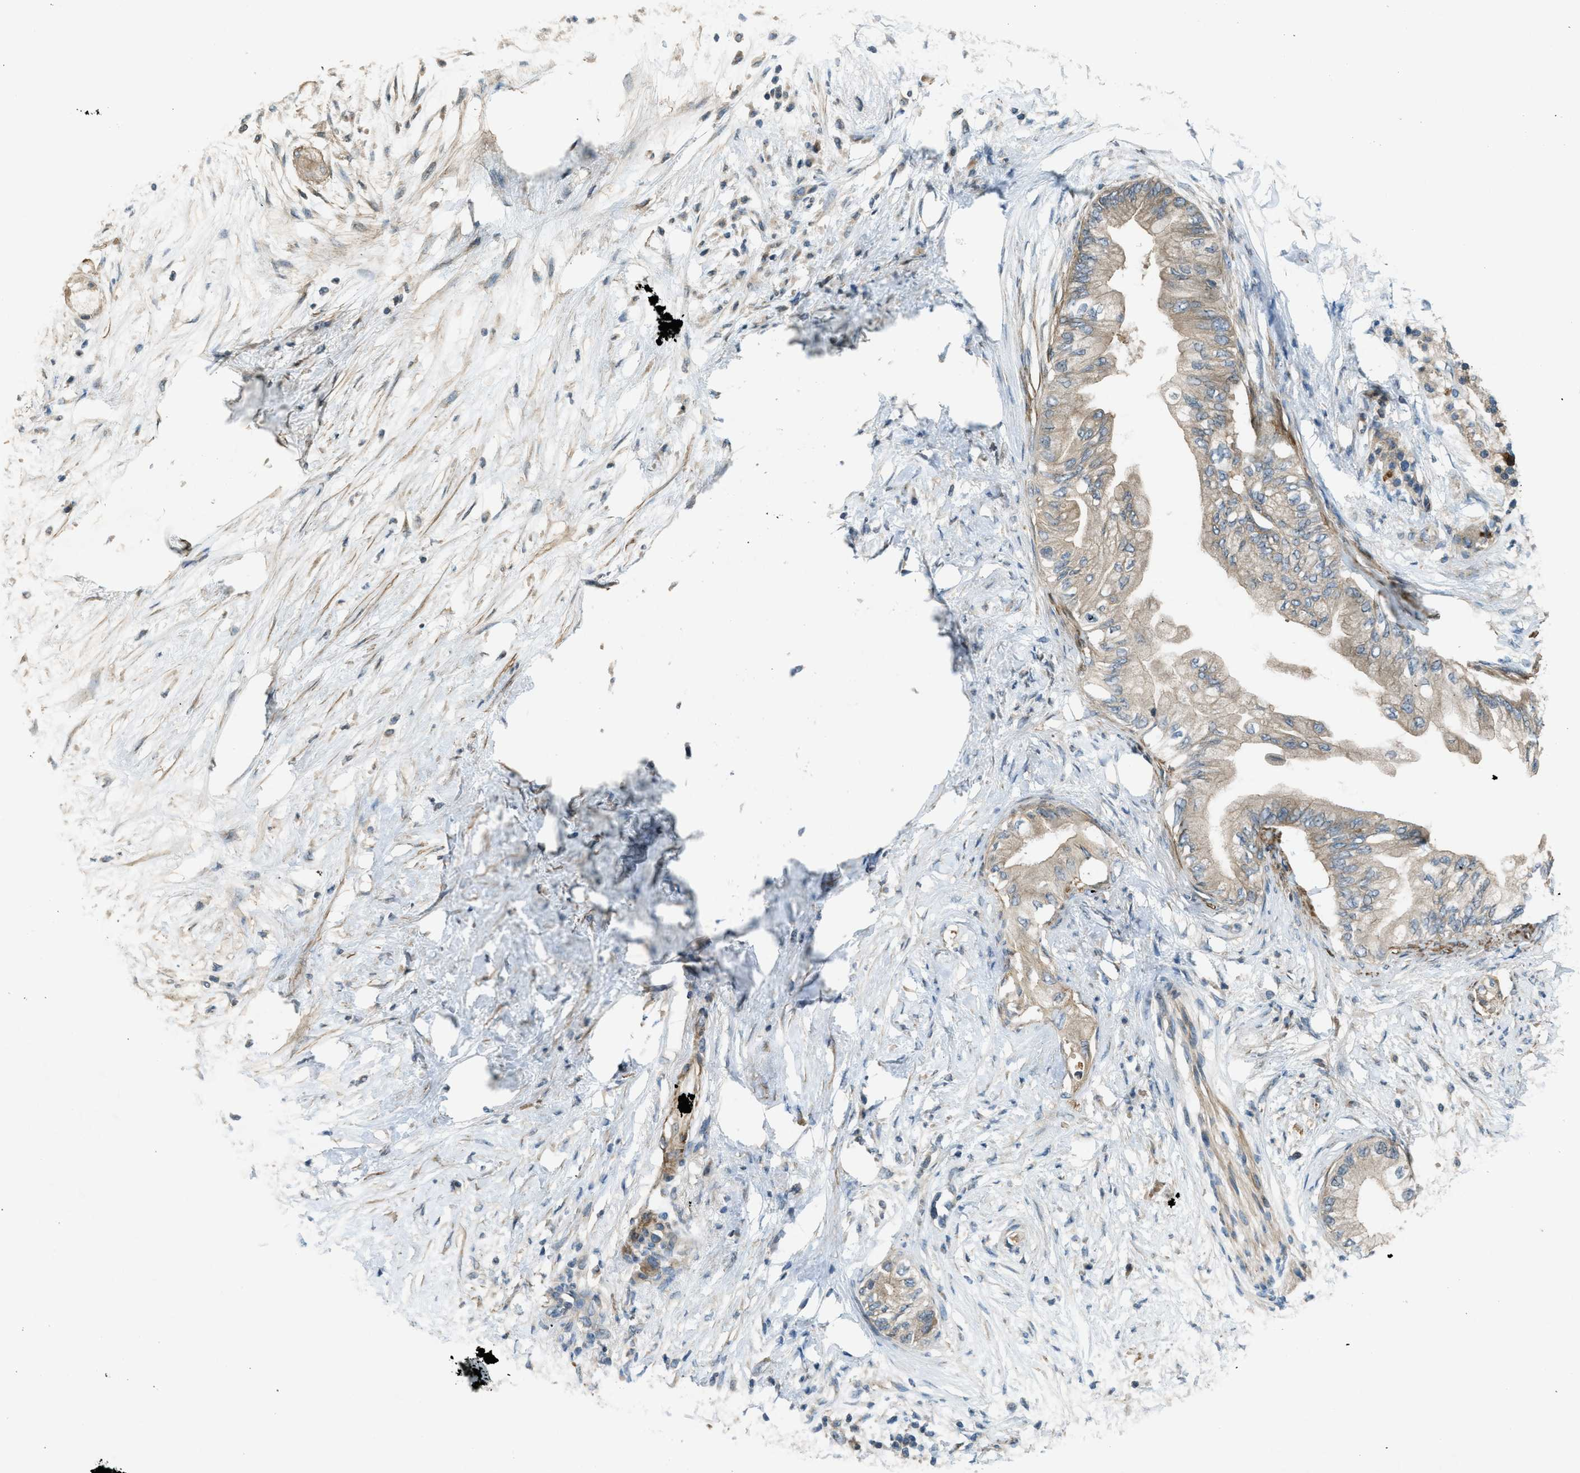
{"staining": {"intensity": "moderate", "quantity": ">75%", "location": "cytoplasmic/membranous"}, "tissue": "pancreatic cancer", "cell_type": "Tumor cells", "image_type": "cancer", "snomed": [{"axis": "morphology", "description": "Normal tissue, NOS"}, {"axis": "morphology", "description": "Adenocarcinoma, NOS"}, {"axis": "topography", "description": "Pancreas"}, {"axis": "topography", "description": "Duodenum"}], "caption": "The photomicrograph displays immunohistochemical staining of pancreatic cancer (adenocarcinoma). There is moderate cytoplasmic/membranous positivity is seen in approximately >75% of tumor cells.", "gene": "VEZT", "patient": {"sex": "female", "age": 60}}